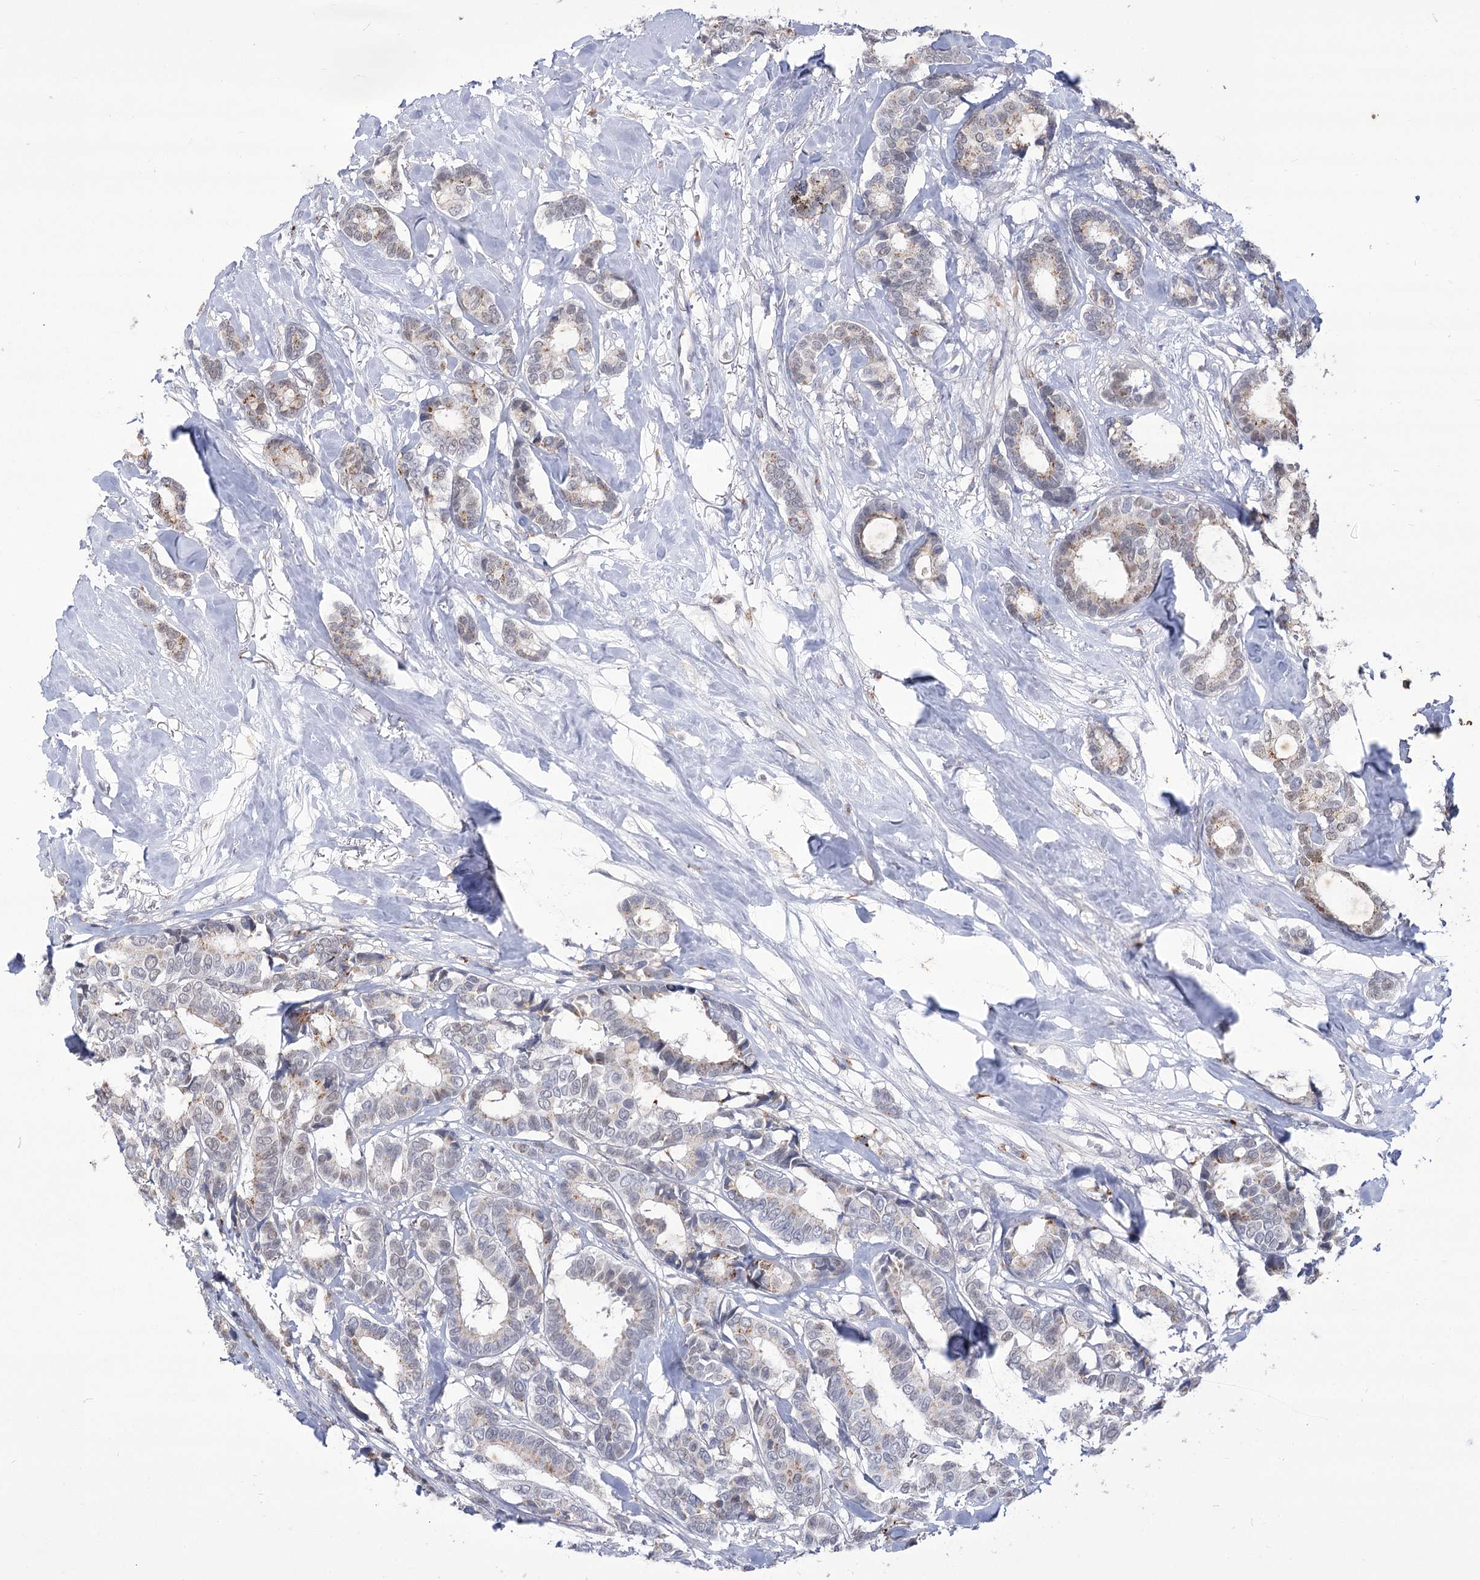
{"staining": {"intensity": "weak", "quantity": "25%-75%", "location": "cytoplasmic/membranous"}, "tissue": "breast cancer", "cell_type": "Tumor cells", "image_type": "cancer", "snomed": [{"axis": "morphology", "description": "Duct carcinoma"}, {"axis": "topography", "description": "Breast"}], "caption": "Weak cytoplasmic/membranous expression is appreciated in about 25%-75% of tumor cells in breast intraductal carcinoma.", "gene": "SIAE", "patient": {"sex": "female", "age": 87}}